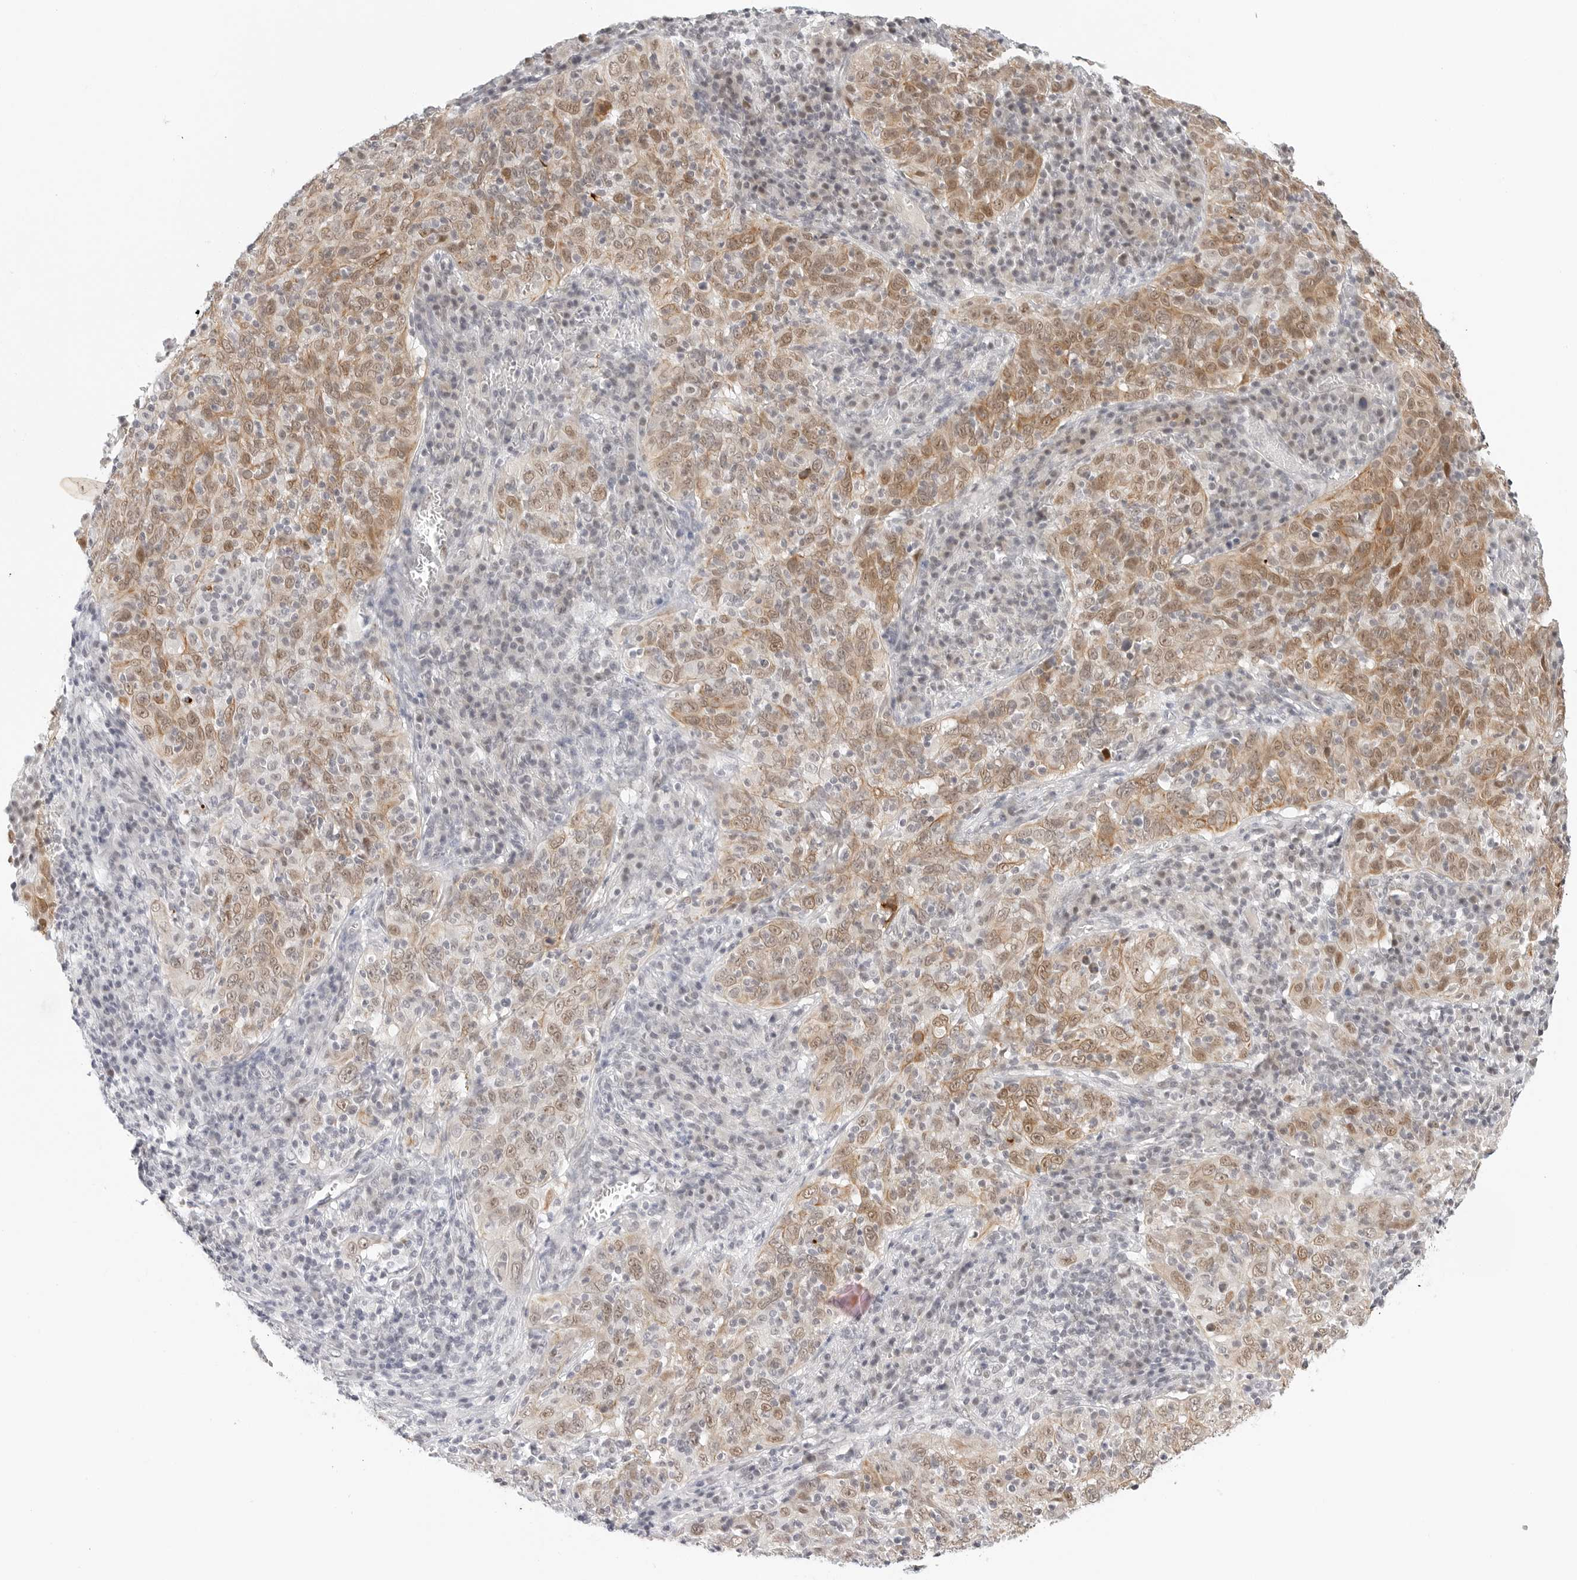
{"staining": {"intensity": "moderate", "quantity": ">75%", "location": "cytoplasmic/membranous,nuclear"}, "tissue": "cervical cancer", "cell_type": "Tumor cells", "image_type": "cancer", "snomed": [{"axis": "morphology", "description": "Squamous cell carcinoma, NOS"}, {"axis": "topography", "description": "Cervix"}], "caption": "Squamous cell carcinoma (cervical) stained with immunohistochemistry reveals moderate cytoplasmic/membranous and nuclear staining in about >75% of tumor cells.", "gene": "TSEN2", "patient": {"sex": "female", "age": 46}}